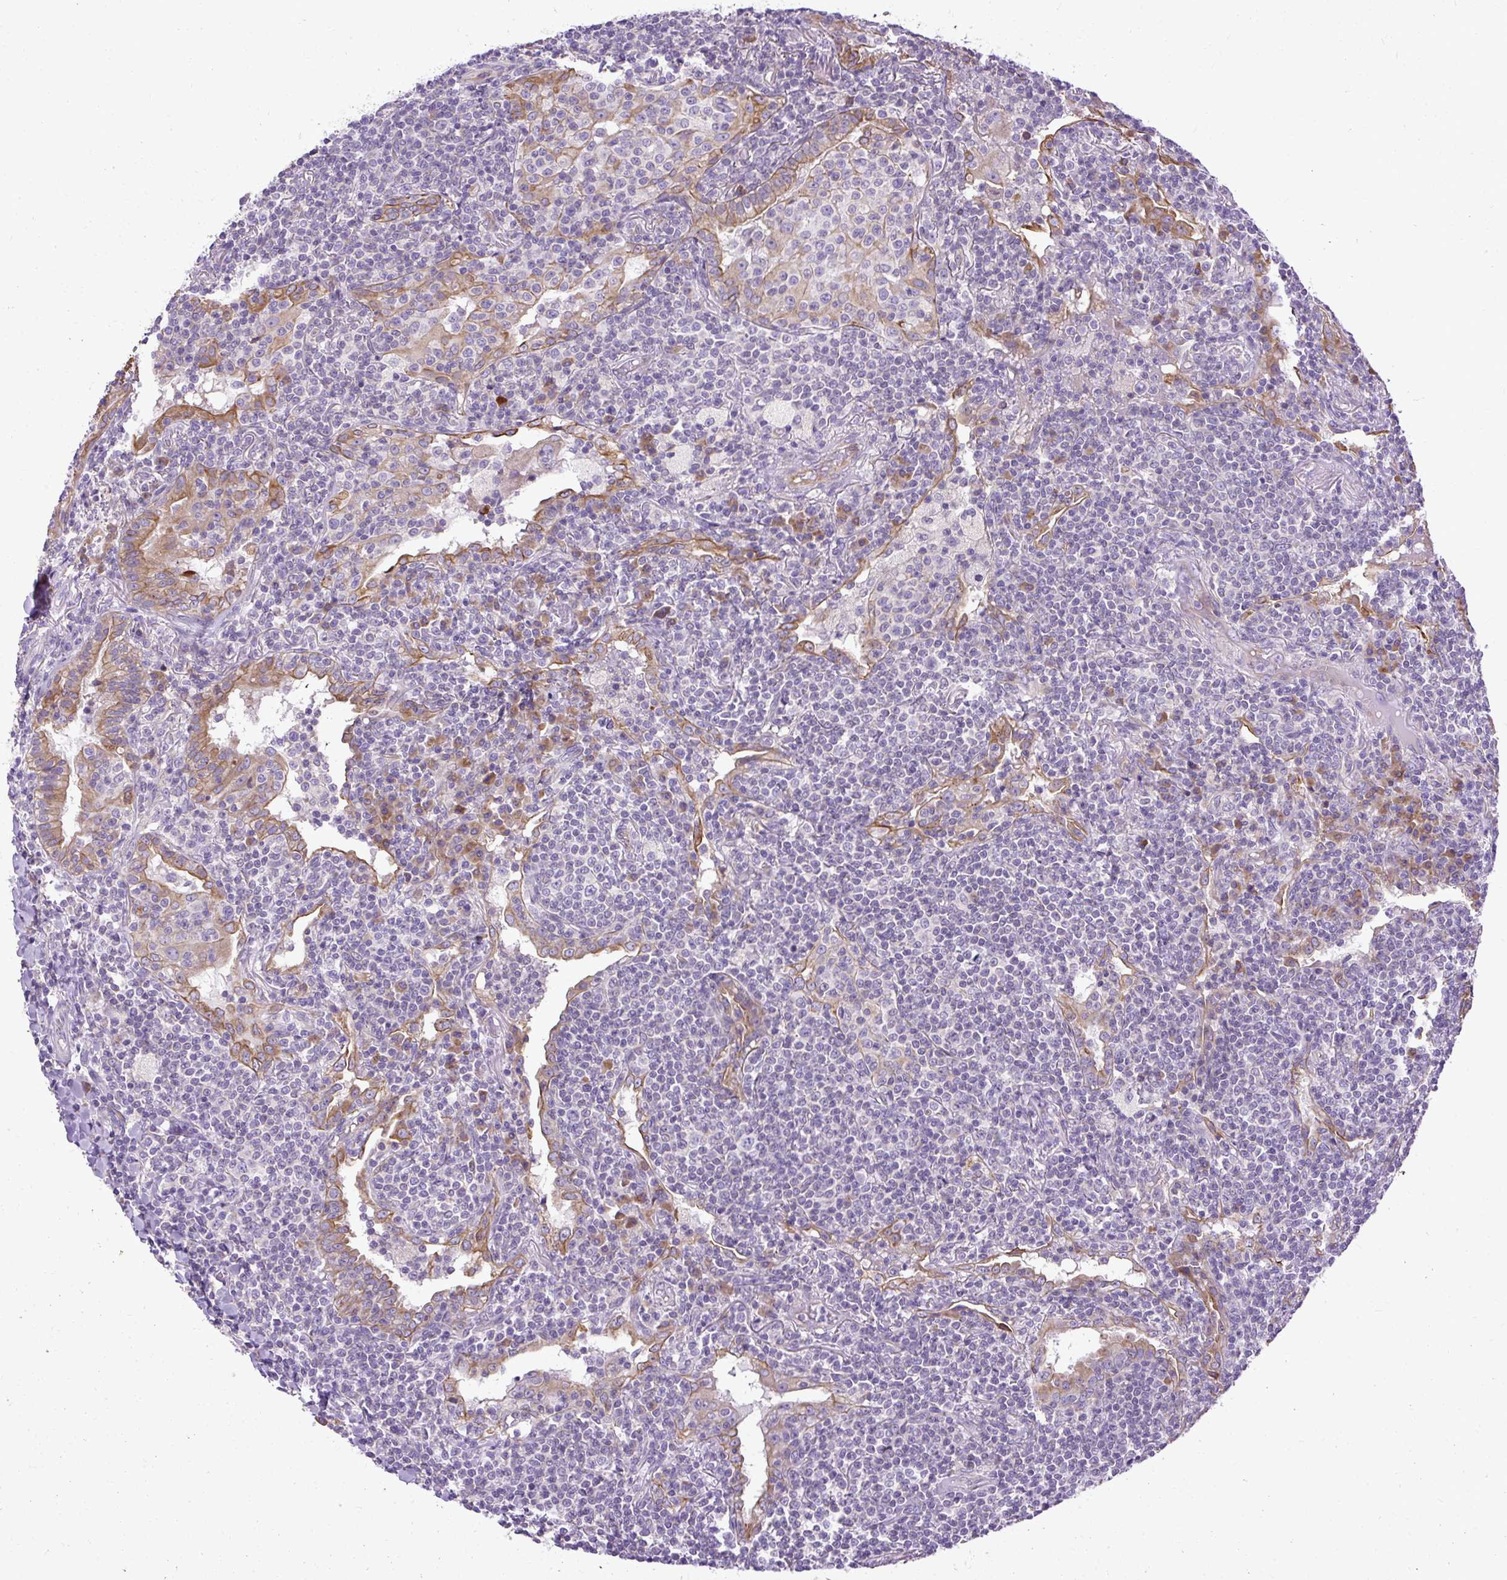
{"staining": {"intensity": "negative", "quantity": "none", "location": "none"}, "tissue": "lymphoma", "cell_type": "Tumor cells", "image_type": "cancer", "snomed": [{"axis": "morphology", "description": "Malignant lymphoma, non-Hodgkin's type, Low grade"}, {"axis": "topography", "description": "Lung"}], "caption": "A high-resolution histopathology image shows immunohistochemistry staining of low-grade malignant lymphoma, non-Hodgkin's type, which exhibits no significant staining in tumor cells.", "gene": "FAM149A", "patient": {"sex": "female", "age": 71}}